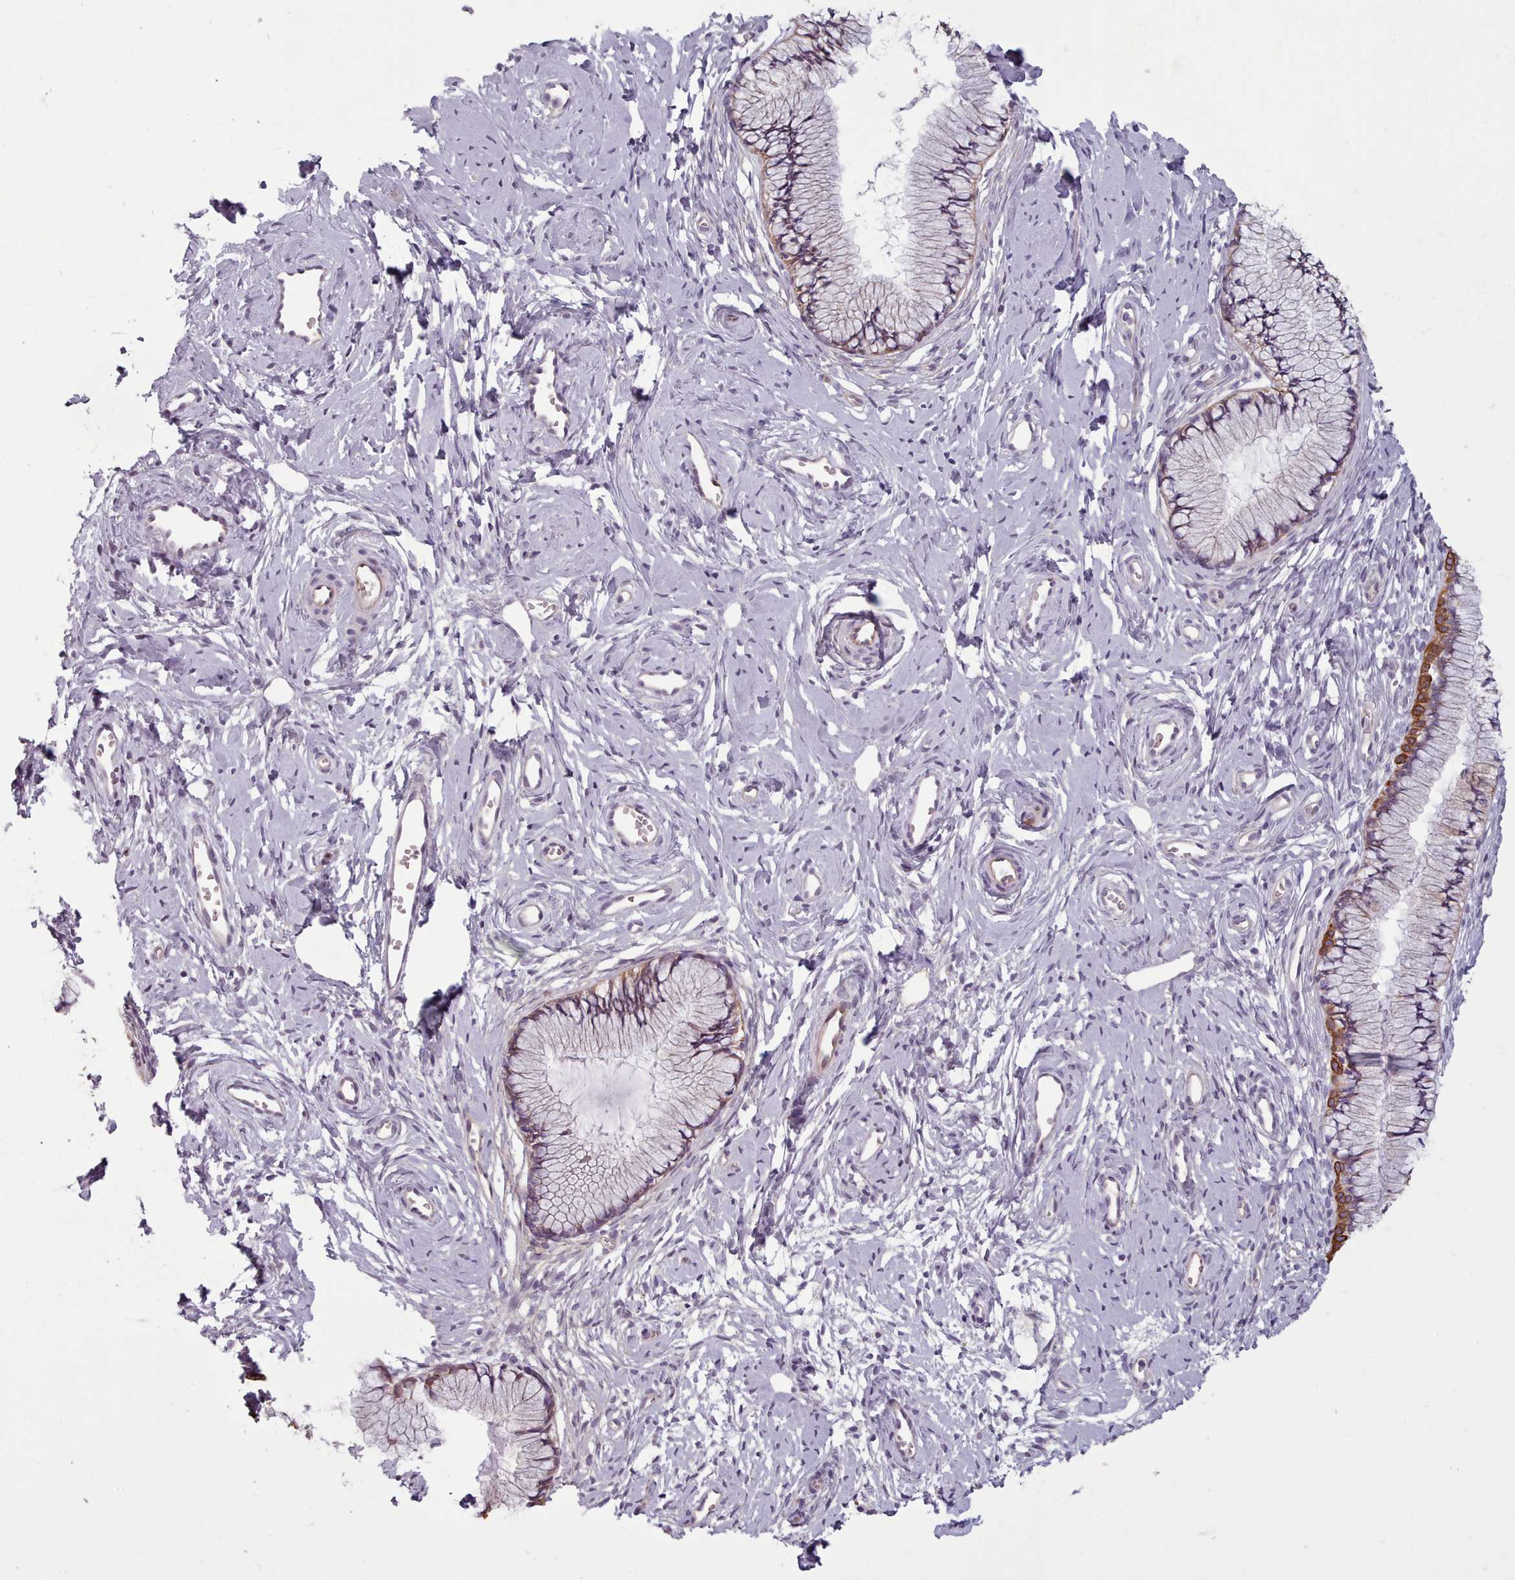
{"staining": {"intensity": "moderate", "quantity": "25%-75%", "location": "cytoplasmic/membranous"}, "tissue": "cervix", "cell_type": "Glandular cells", "image_type": "normal", "snomed": [{"axis": "morphology", "description": "Normal tissue, NOS"}, {"axis": "topography", "description": "Cervix"}], "caption": "This photomicrograph reveals benign cervix stained with IHC to label a protein in brown. The cytoplasmic/membranous of glandular cells show moderate positivity for the protein. Nuclei are counter-stained blue.", "gene": "PLD4", "patient": {"sex": "female", "age": 40}}